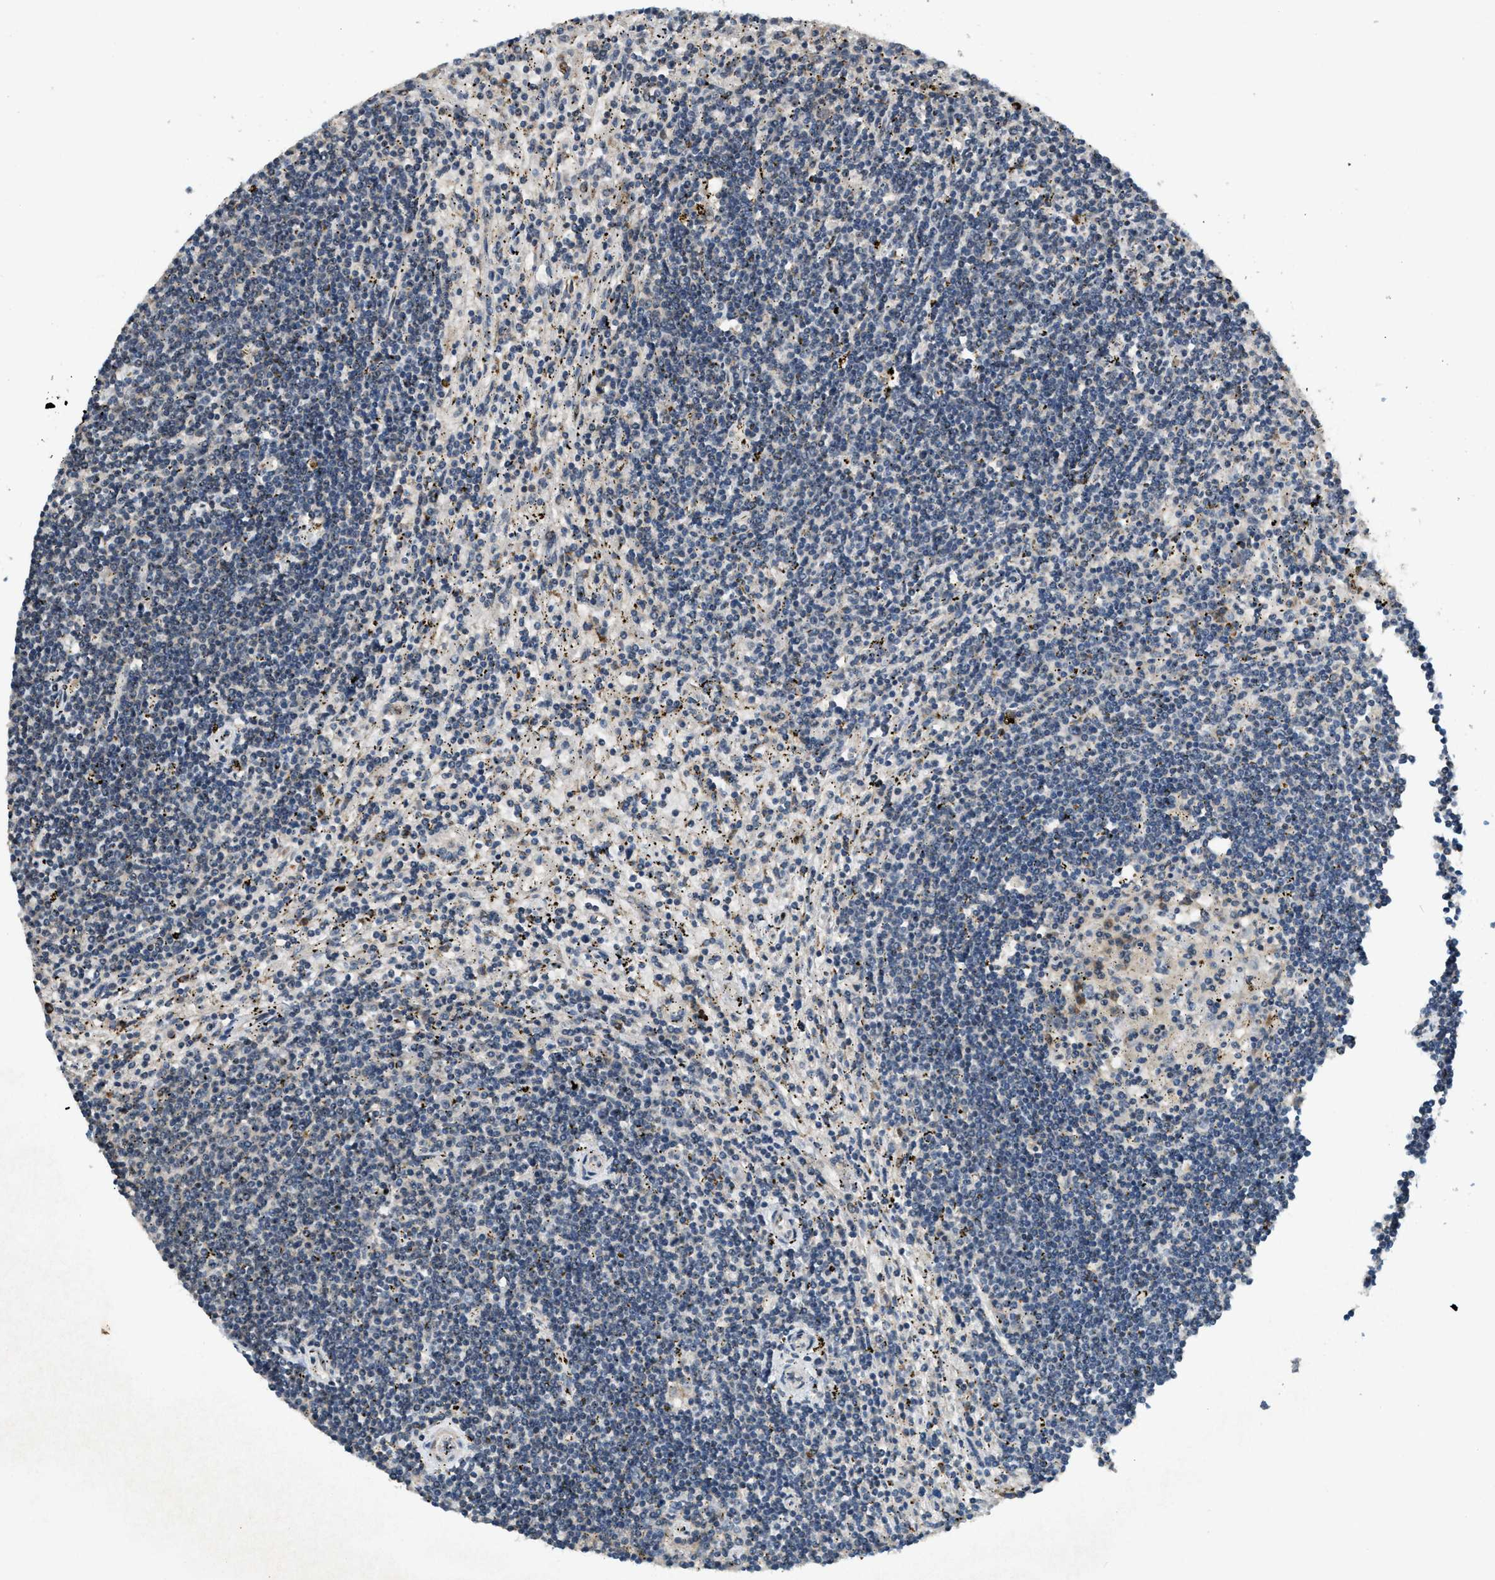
{"staining": {"intensity": "negative", "quantity": "none", "location": "none"}, "tissue": "lymphoma", "cell_type": "Tumor cells", "image_type": "cancer", "snomed": [{"axis": "morphology", "description": "Malignant lymphoma, non-Hodgkin's type, Low grade"}, {"axis": "topography", "description": "Spleen"}], "caption": "Lymphoma was stained to show a protein in brown. There is no significant staining in tumor cells.", "gene": "TRAPPC14", "patient": {"sex": "male", "age": 76}}